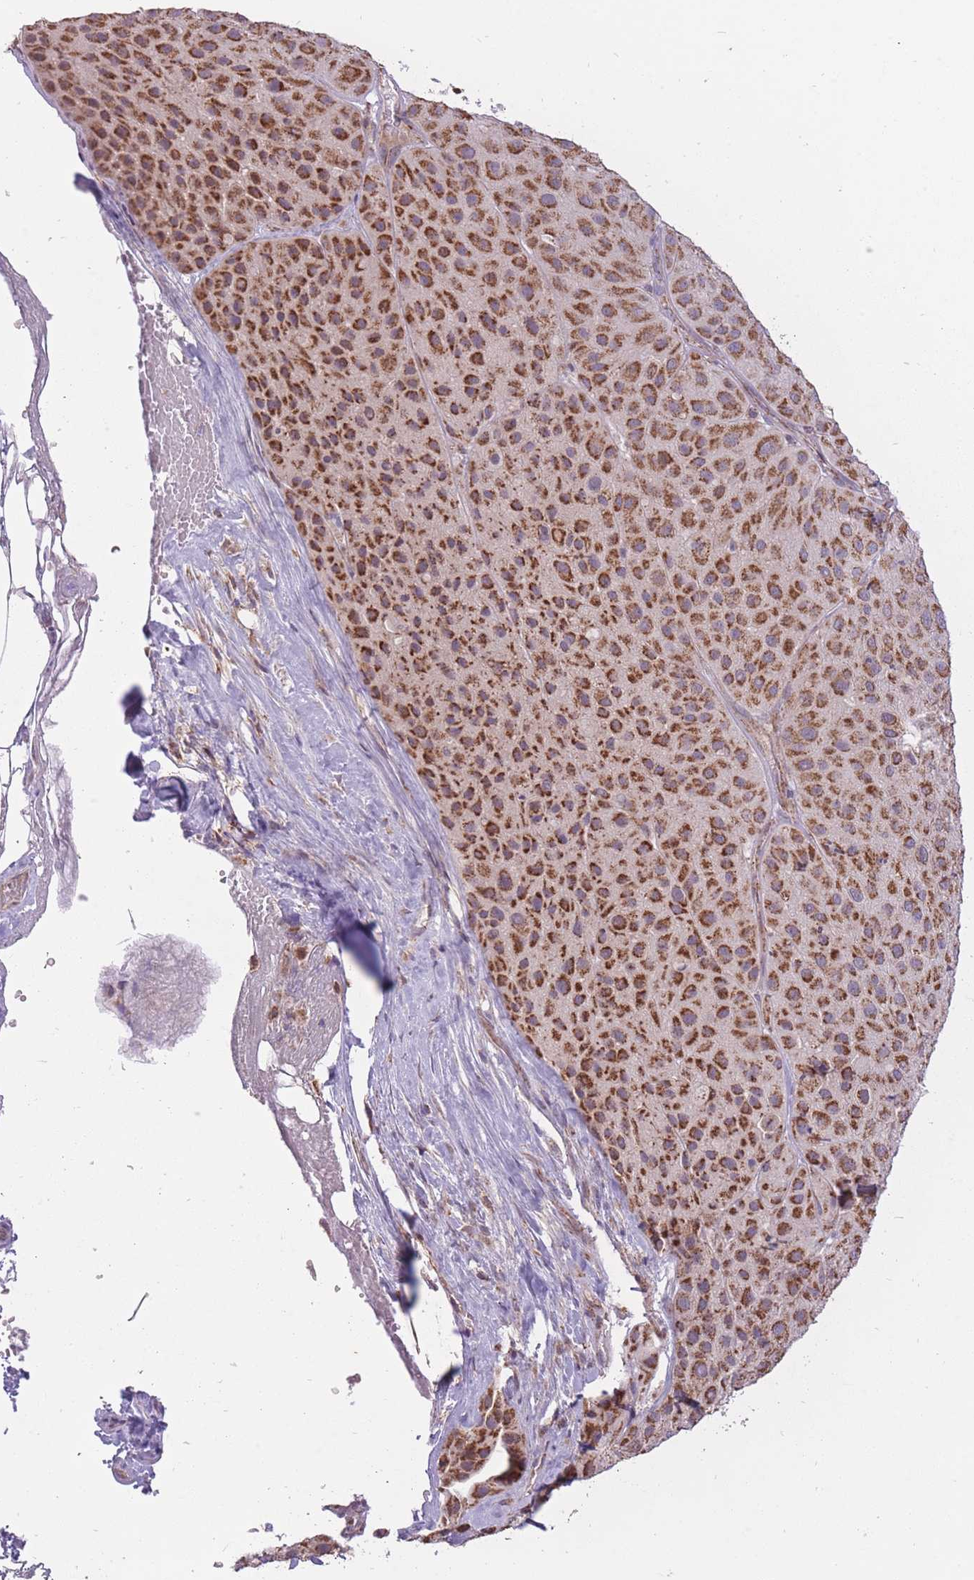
{"staining": {"intensity": "strong", "quantity": ">75%", "location": "cytoplasmic/membranous"}, "tissue": "melanoma", "cell_type": "Tumor cells", "image_type": "cancer", "snomed": [{"axis": "morphology", "description": "Malignant melanoma, Metastatic site"}, {"axis": "topography", "description": "Smooth muscle"}], "caption": "This micrograph demonstrates immunohistochemistry staining of melanoma, with high strong cytoplasmic/membranous positivity in about >75% of tumor cells.", "gene": "LIN7C", "patient": {"sex": "male", "age": 41}}